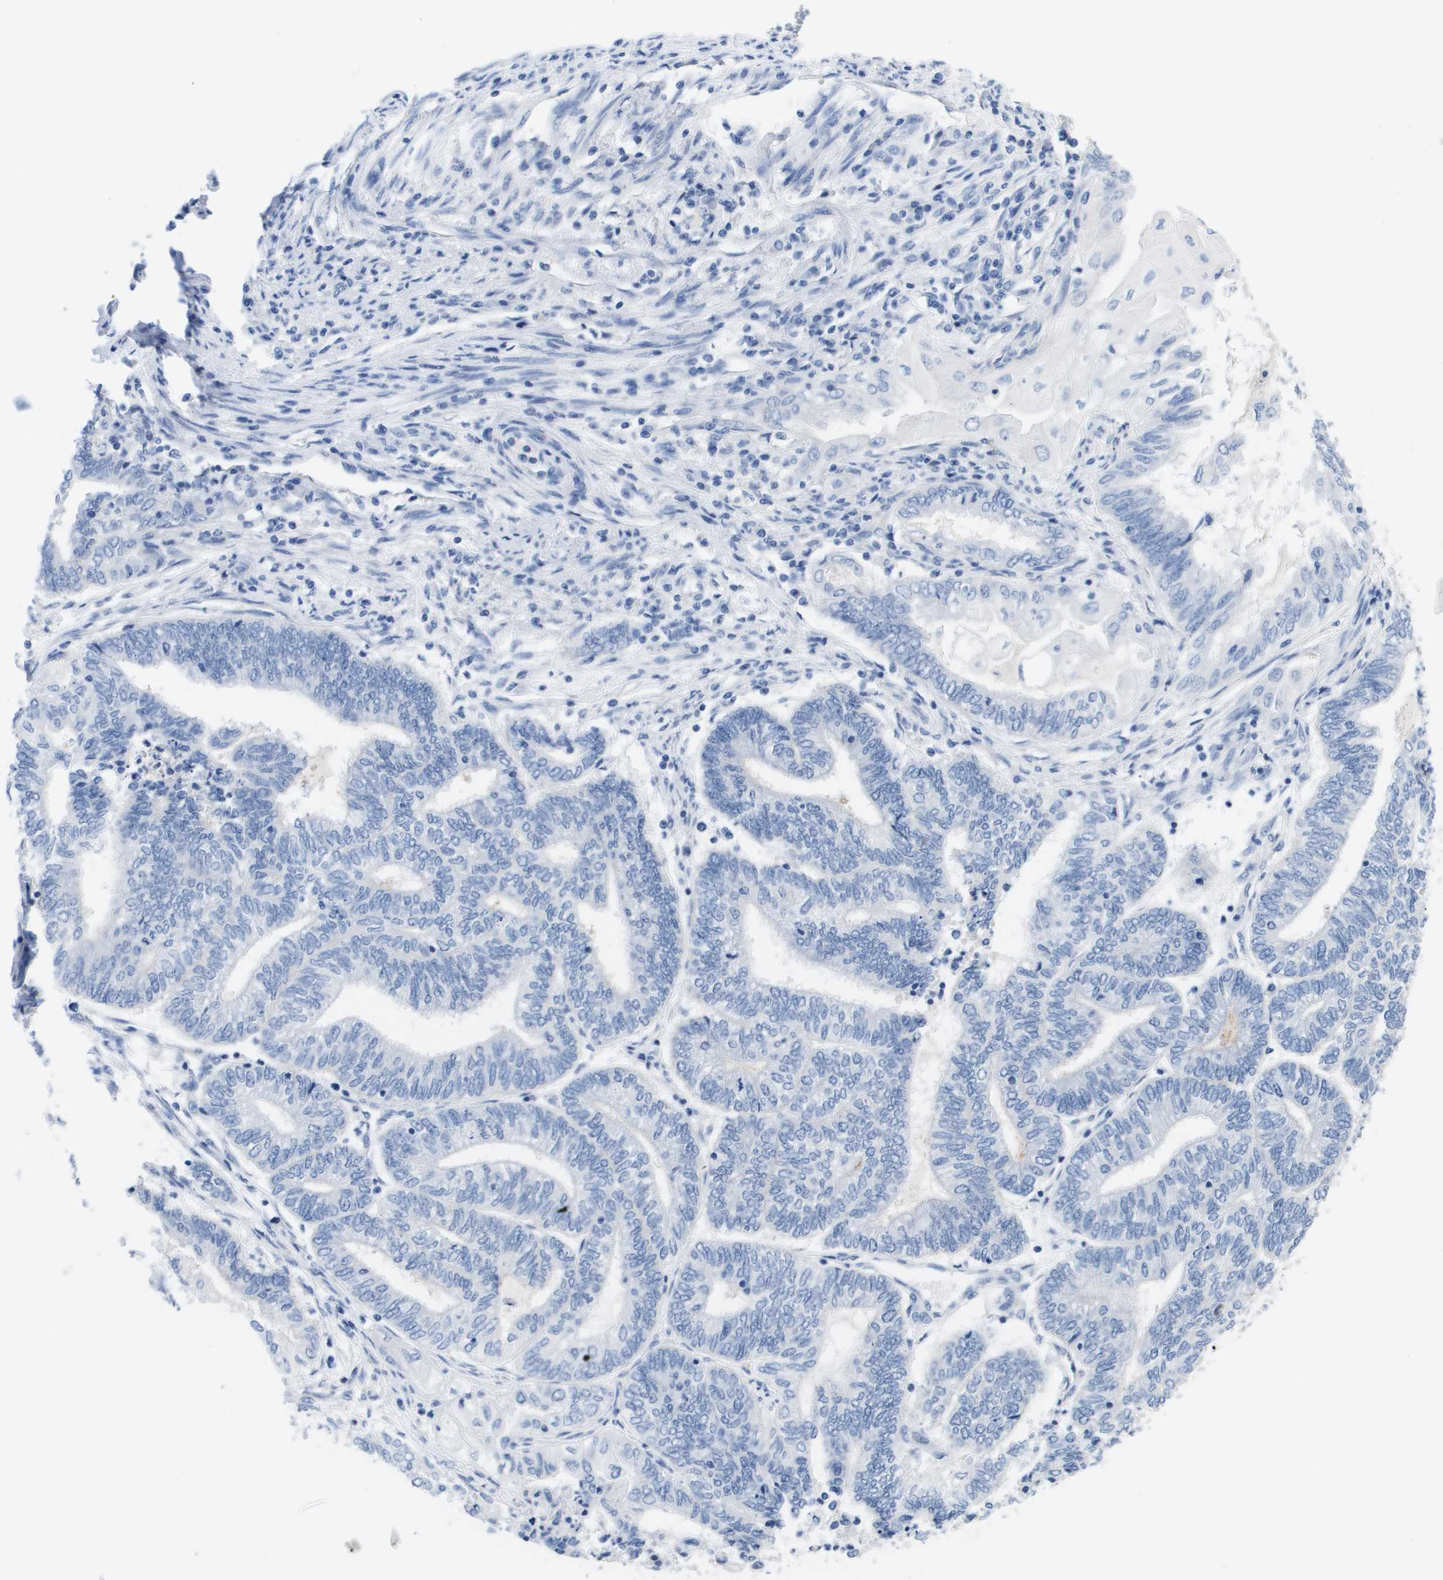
{"staining": {"intensity": "negative", "quantity": "none", "location": "none"}, "tissue": "endometrial cancer", "cell_type": "Tumor cells", "image_type": "cancer", "snomed": [{"axis": "morphology", "description": "Adenocarcinoma, NOS"}, {"axis": "topography", "description": "Uterus"}, {"axis": "topography", "description": "Endometrium"}], "caption": "This is a histopathology image of IHC staining of endometrial cancer, which shows no staining in tumor cells. Brightfield microscopy of immunohistochemistry stained with DAB (3,3'-diaminobenzidine) (brown) and hematoxylin (blue), captured at high magnification.", "gene": "APOA1", "patient": {"sex": "female", "age": 70}}